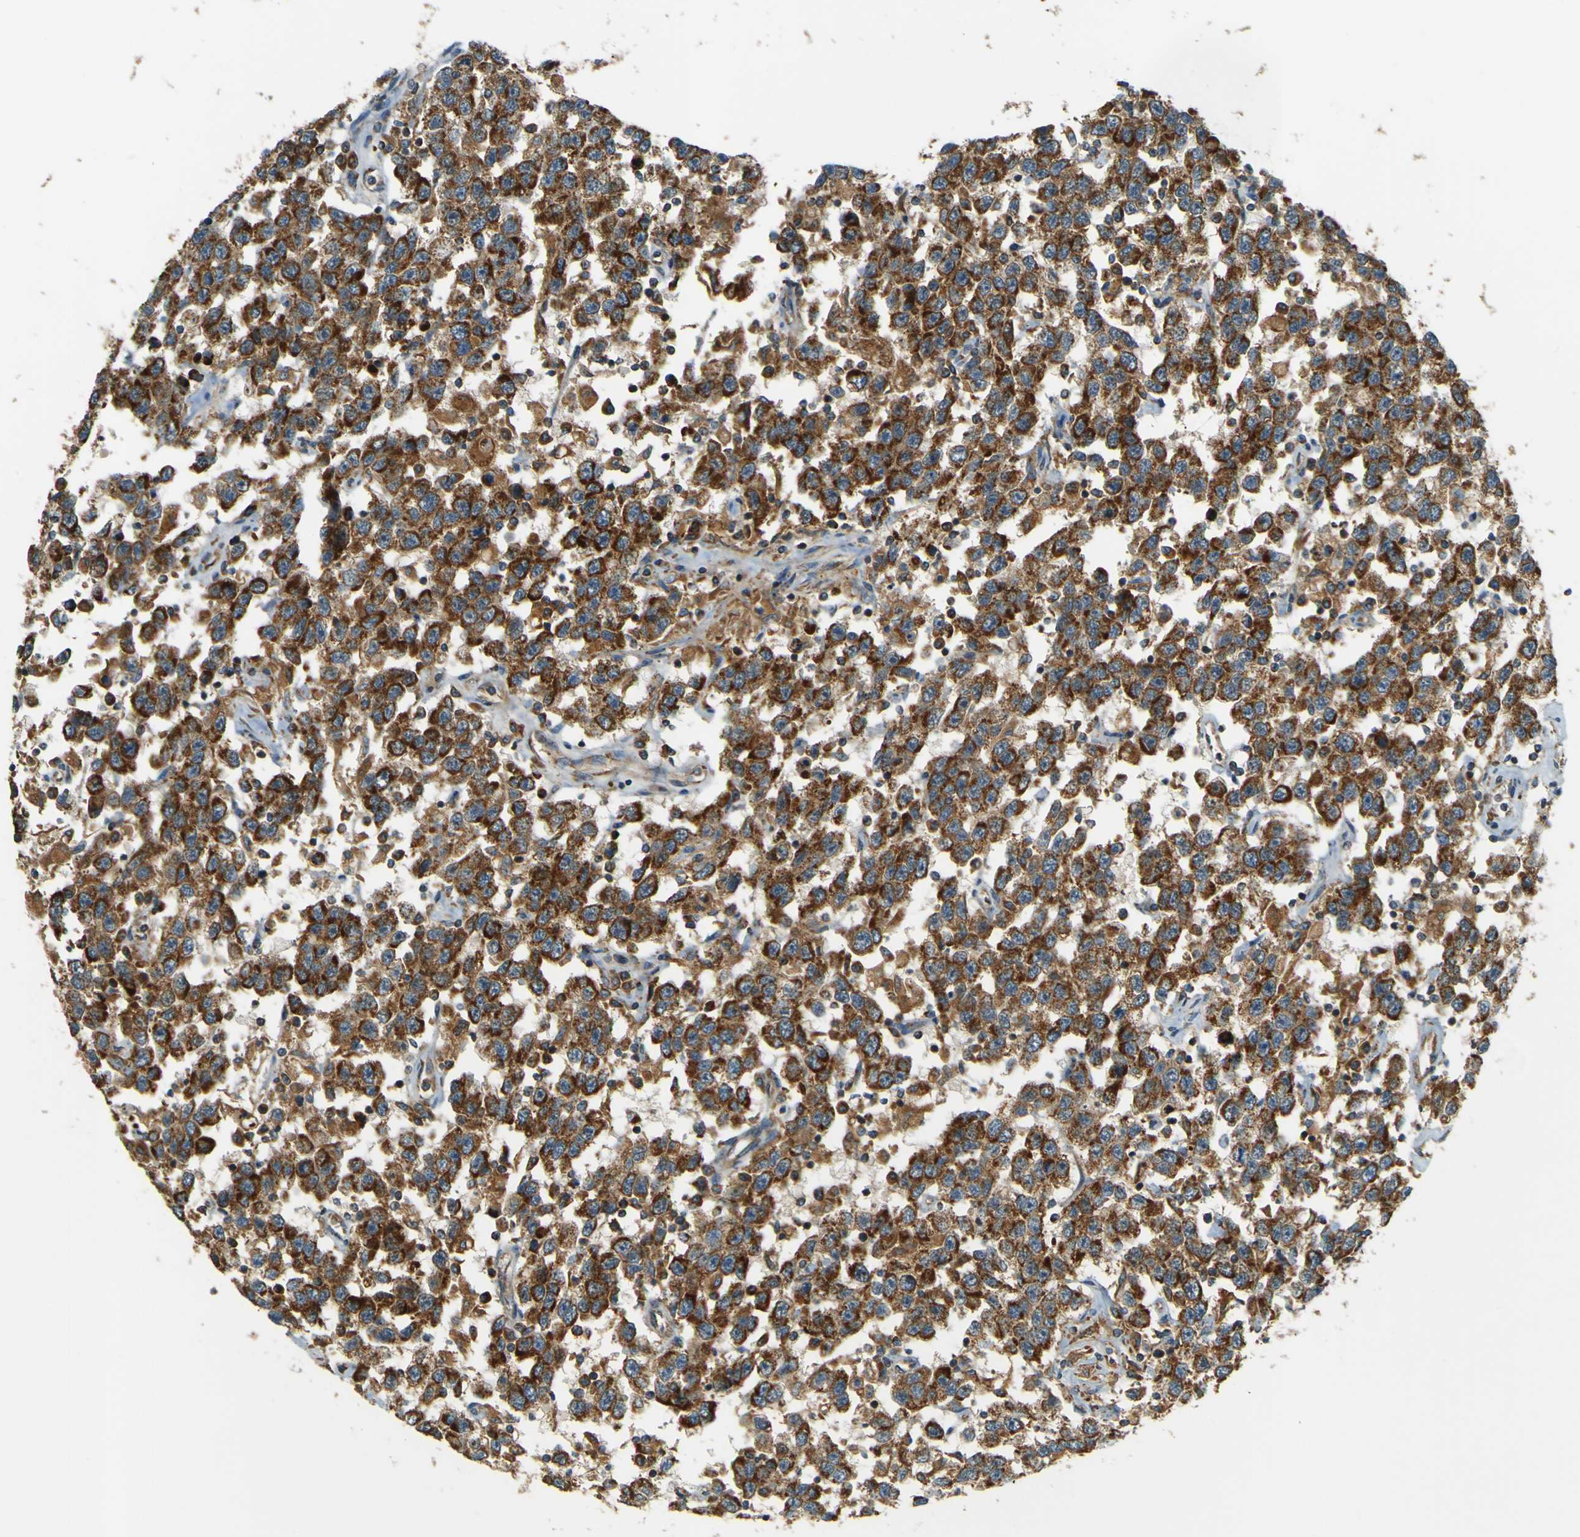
{"staining": {"intensity": "strong", "quantity": ">75%", "location": "cytoplasmic/membranous"}, "tissue": "testis cancer", "cell_type": "Tumor cells", "image_type": "cancer", "snomed": [{"axis": "morphology", "description": "Seminoma, NOS"}, {"axis": "topography", "description": "Testis"}], "caption": "Tumor cells display high levels of strong cytoplasmic/membranous expression in about >75% of cells in human seminoma (testis).", "gene": "DNAJC5", "patient": {"sex": "male", "age": 41}}